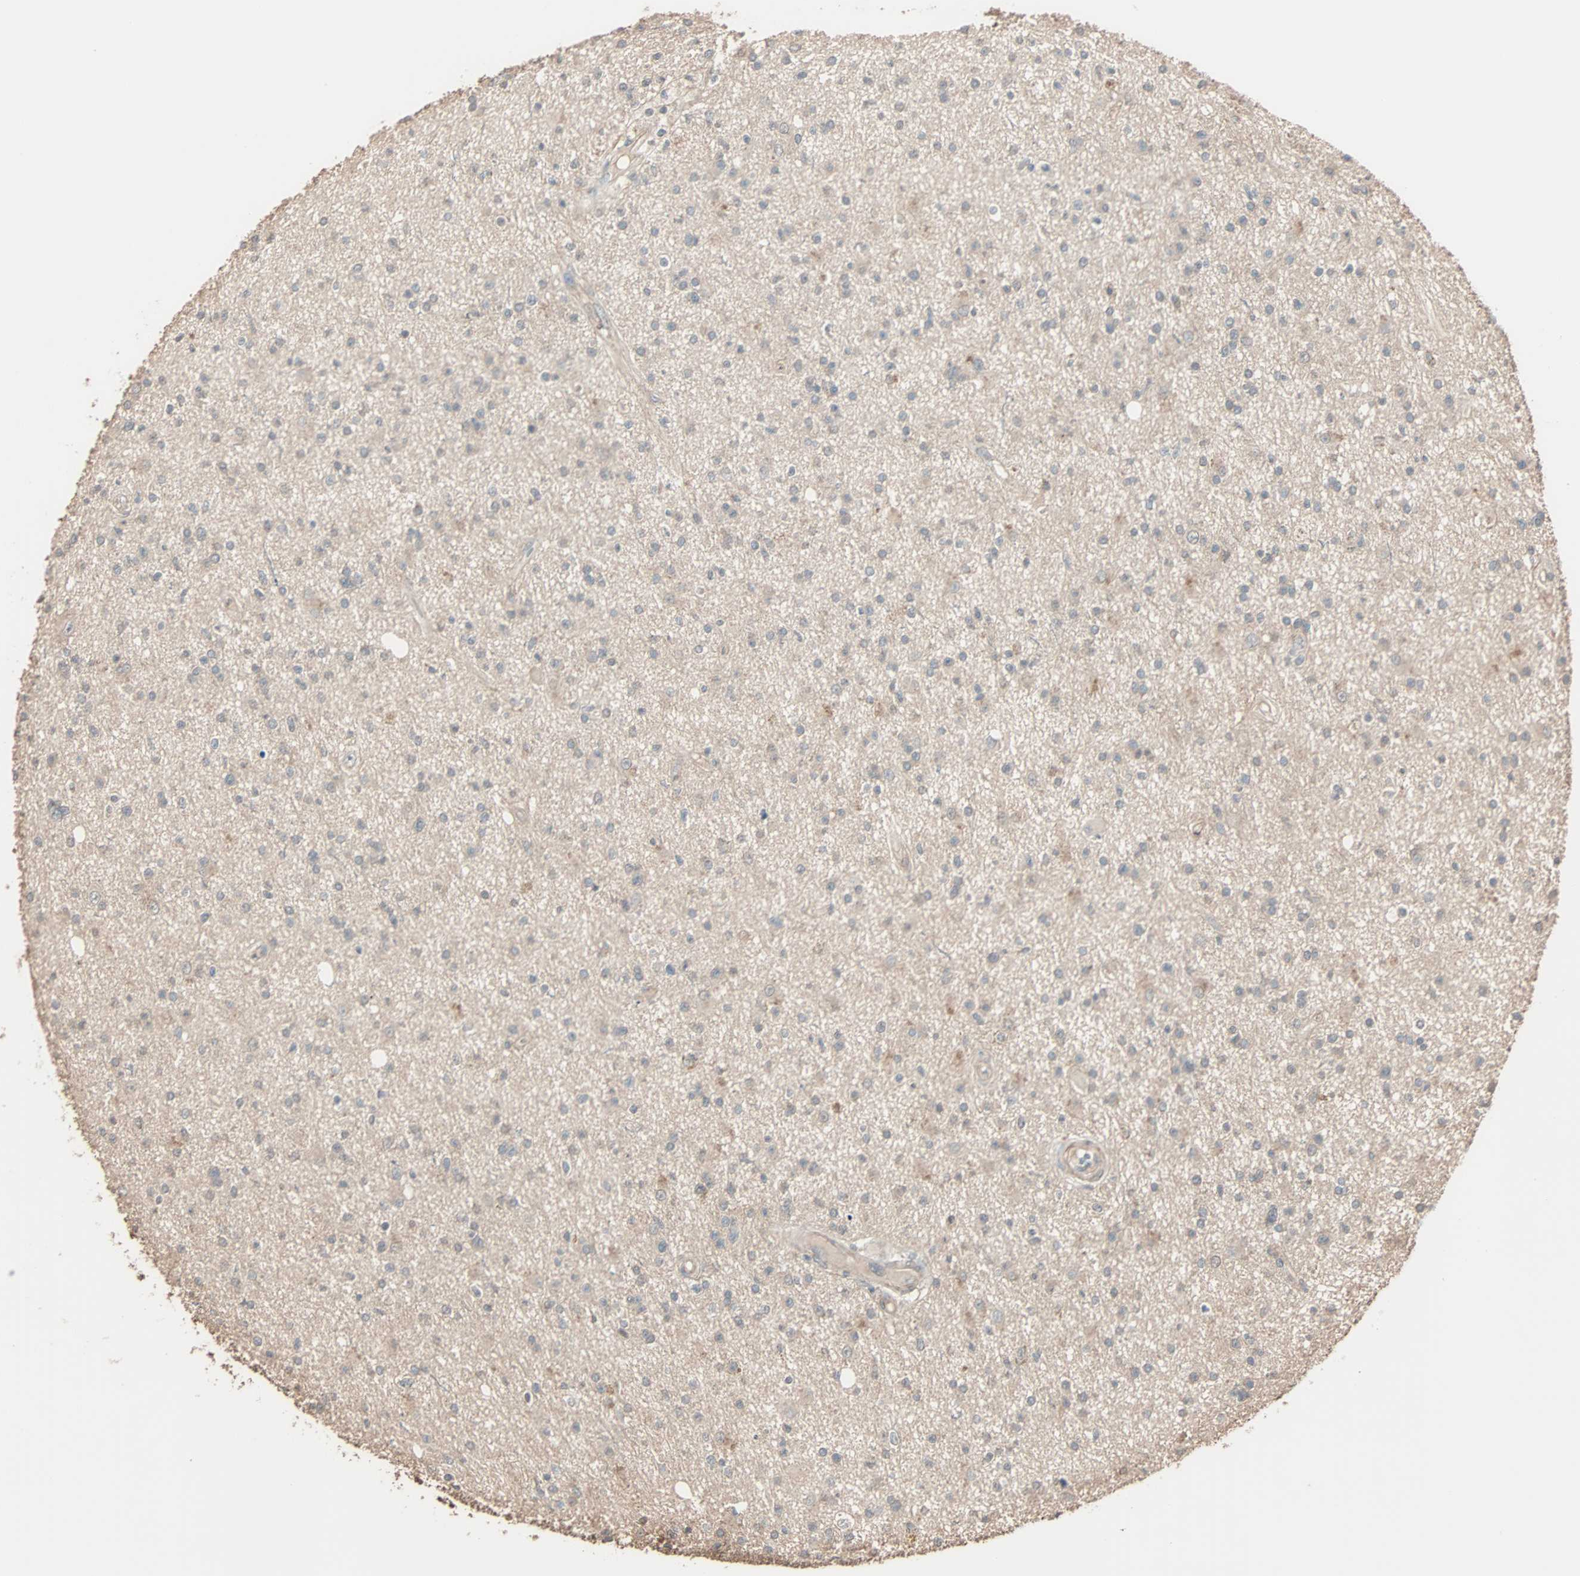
{"staining": {"intensity": "weak", "quantity": "<25%", "location": "cytoplasmic/membranous"}, "tissue": "glioma", "cell_type": "Tumor cells", "image_type": "cancer", "snomed": [{"axis": "morphology", "description": "Glioma, malignant, High grade"}, {"axis": "topography", "description": "Brain"}], "caption": "Immunohistochemistry (IHC) of human malignant high-grade glioma exhibits no staining in tumor cells.", "gene": "GALNT3", "patient": {"sex": "male", "age": 33}}